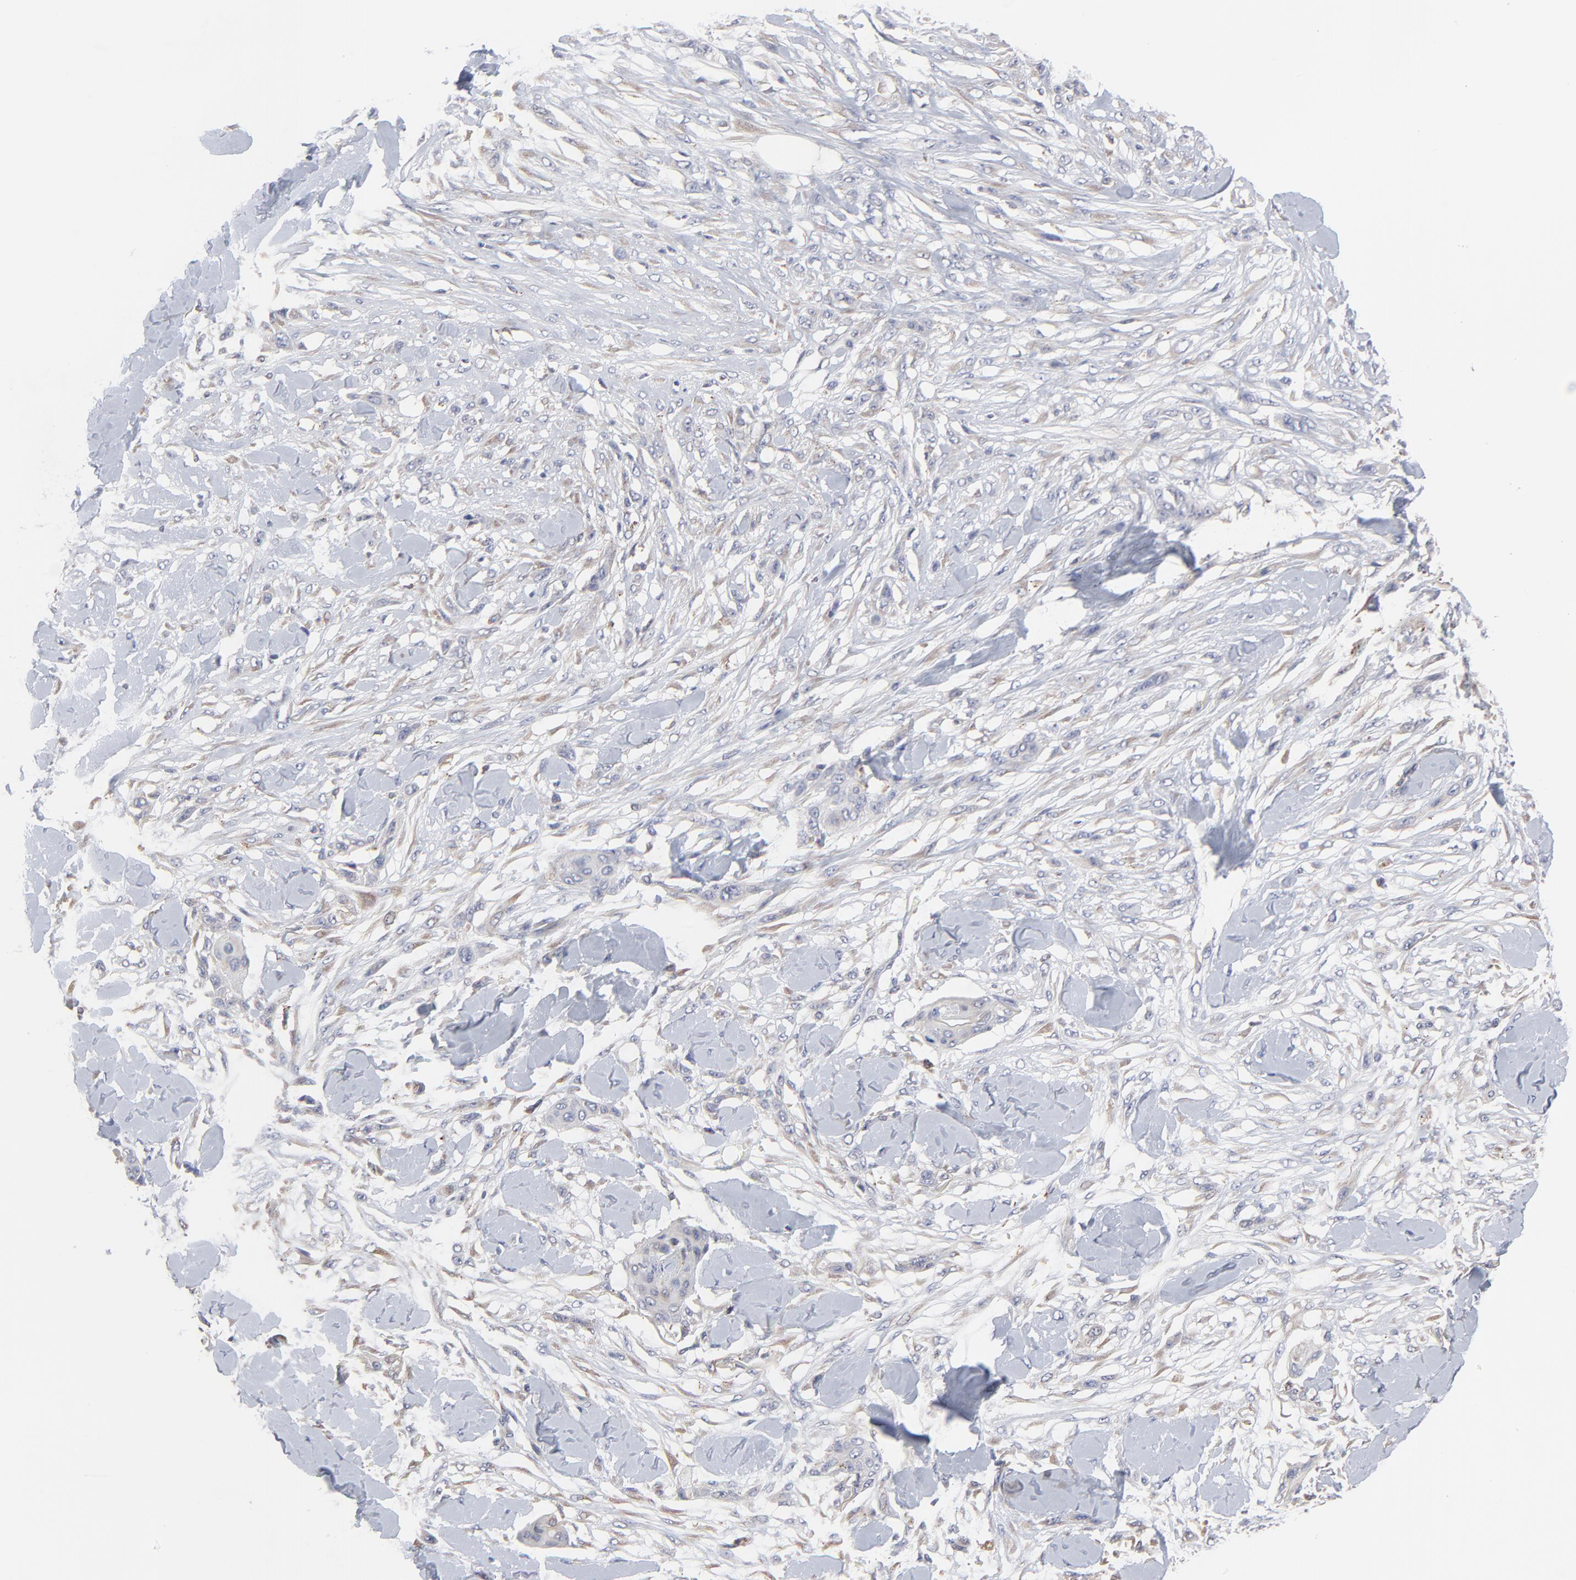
{"staining": {"intensity": "weak", "quantity": "<25%", "location": "cytoplasmic/membranous"}, "tissue": "skin cancer", "cell_type": "Tumor cells", "image_type": "cancer", "snomed": [{"axis": "morphology", "description": "Squamous cell carcinoma, NOS"}, {"axis": "topography", "description": "Skin"}], "caption": "Histopathology image shows no significant protein staining in tumor cells of skin squamous cell carcinoma. (DAB immunohistochemistry visualized using brightfield microscopy, high magnification).", "gene": "TRIM22", "patient": {"sex": "female", "age": 59}}